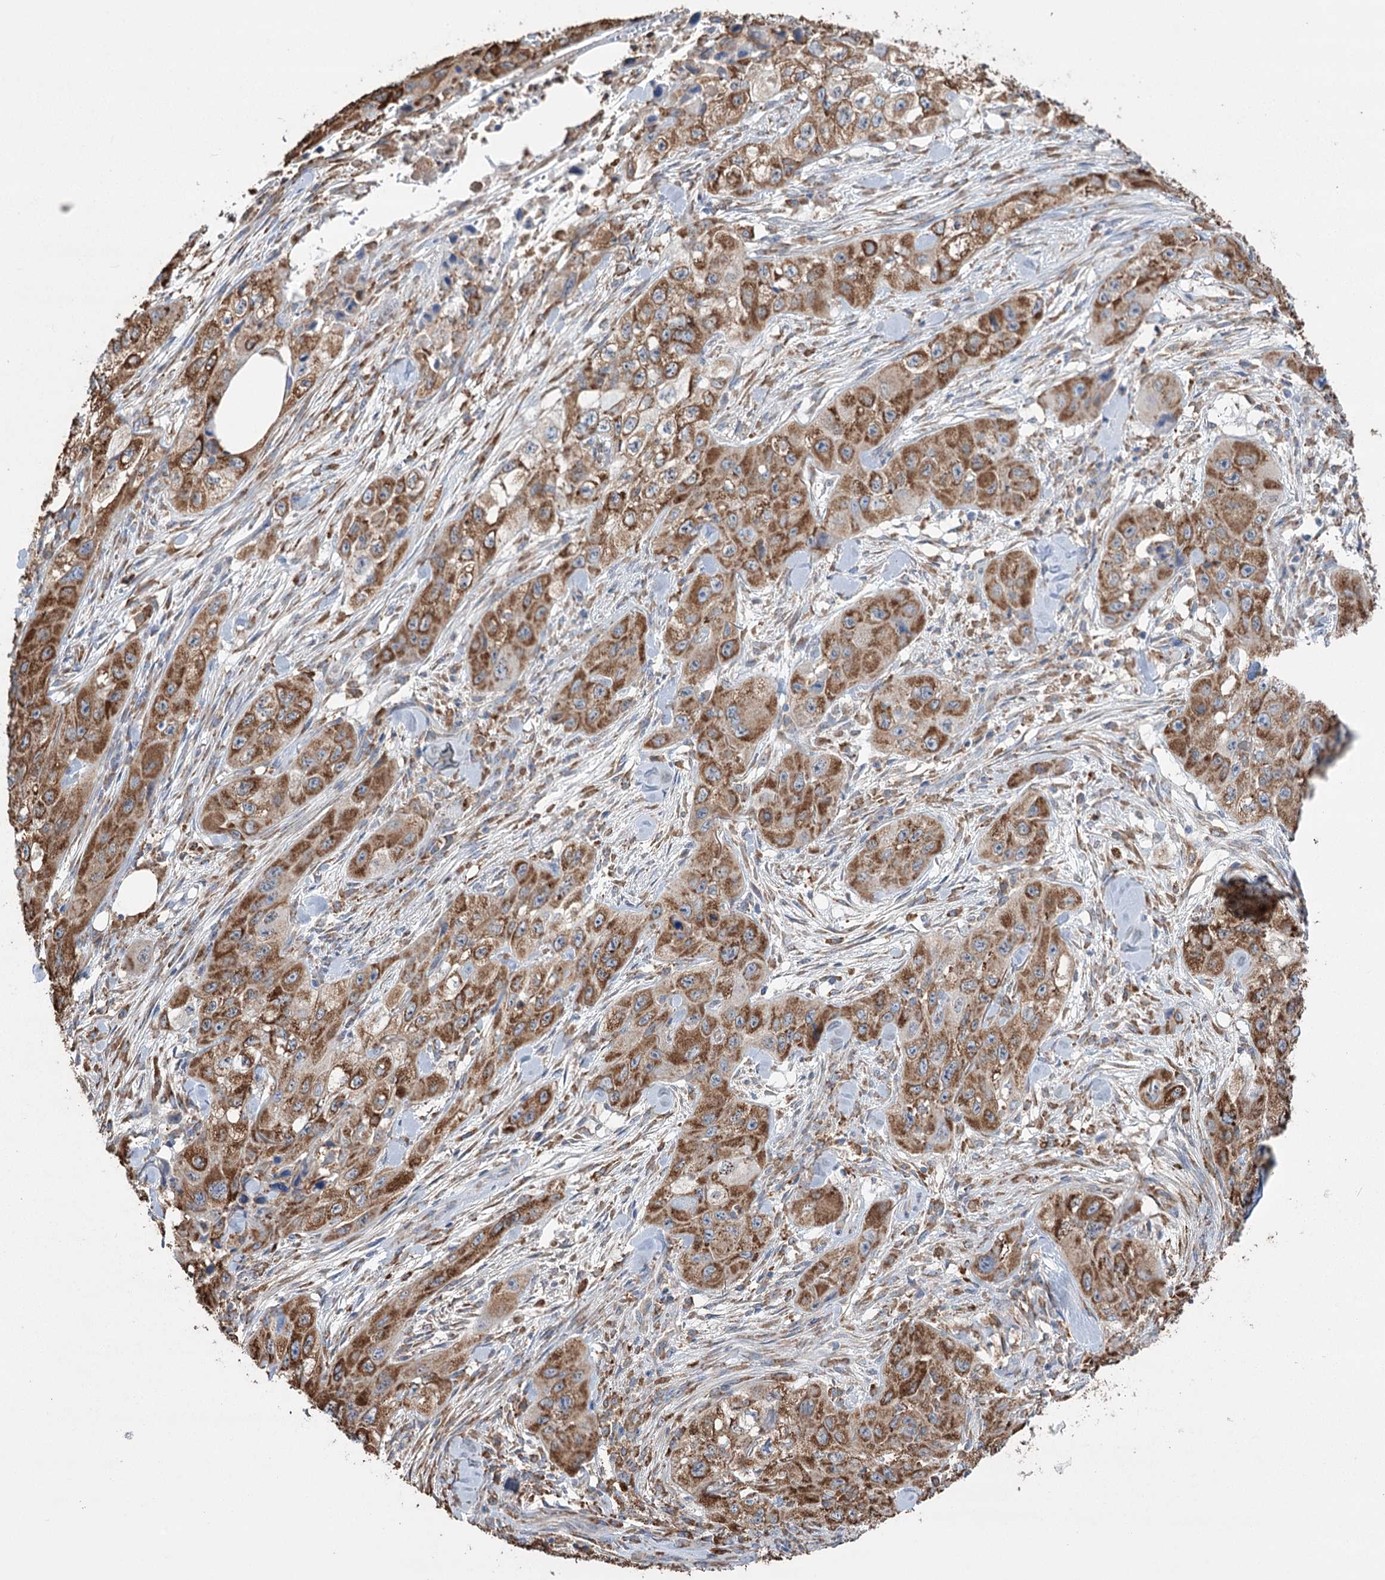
{"staining": {"intensity": "strong", "quantity": ">75%", "location": "cytoplasmic/membranous"}, "tissue": "skin cancer", "cell_type": "Tumor cells", "image_type": "cancer", "snomed": [{"axis": "morphology", "description": "Squamous cell carcinoma, NOS"}, {"axis": "topography", "description": "Skin"}, {"axis": "topography", "description": "Subcutis"}], "caption": "A histopathology image showing strong cytoplasmic/membranous staining in approximately >75% of tumor cells in skin cancer, as visualized by brown immunohistochemical staining.", "gene": "TRIM71", "patient": {"sex": "male", "age": 73}}